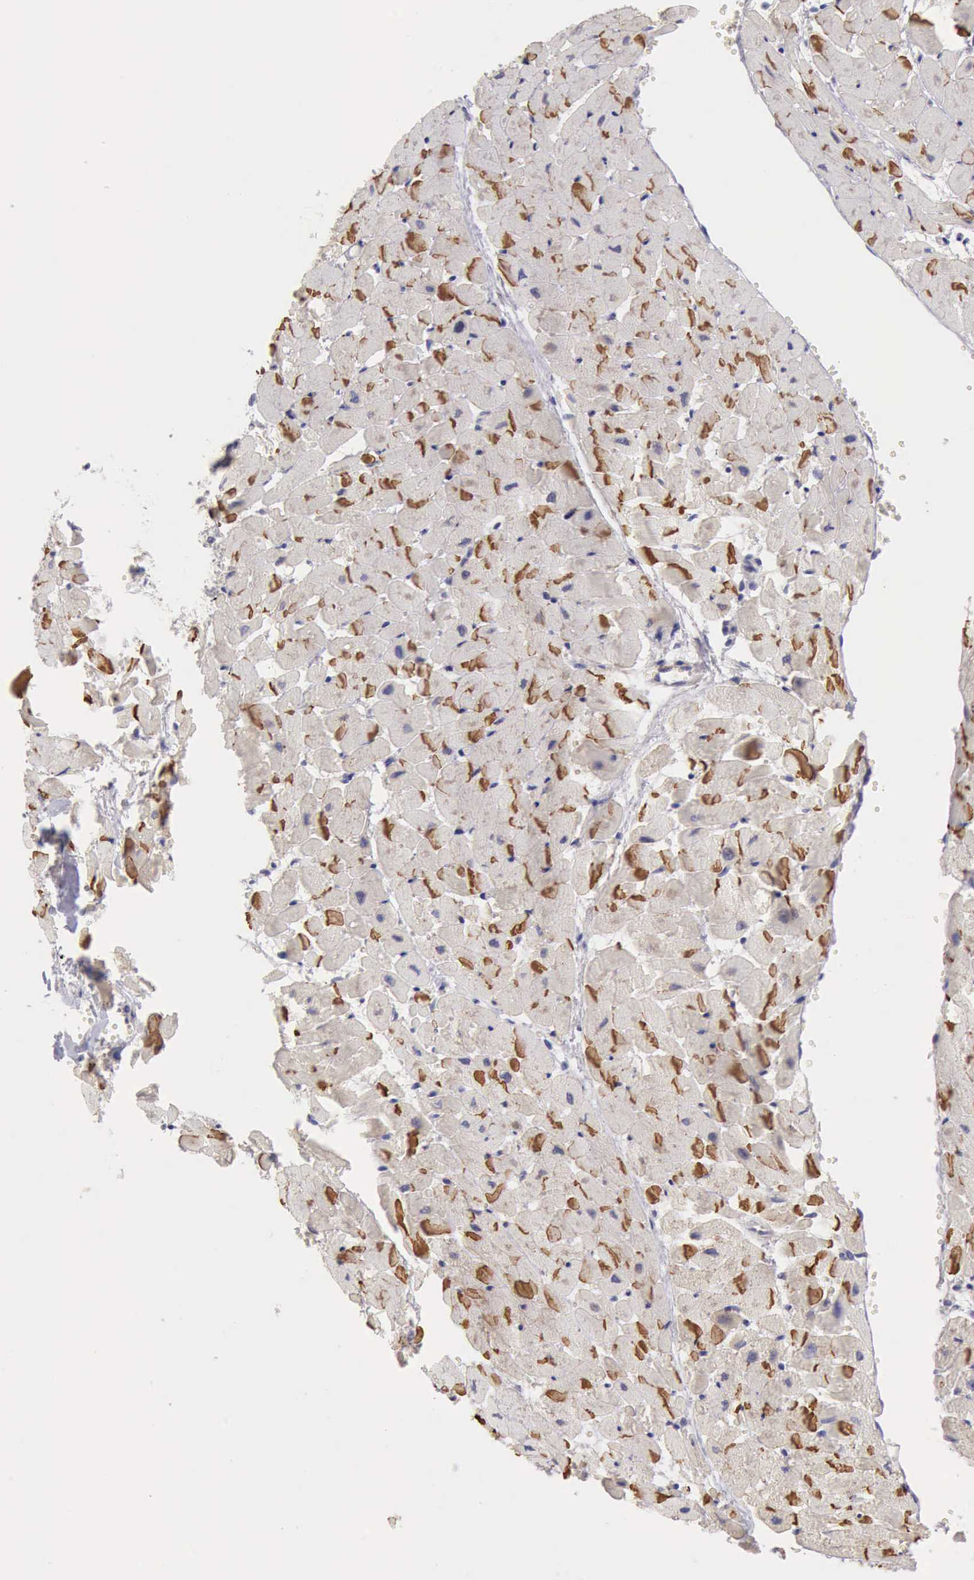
{"staining": {"intensity": "moderate", "quantity": "25%-75%", "location": "cytoplasmic/membranous"}, "tissue": "heart muscle", "cell_type": "Cardiomyocytes", "image_type": "normal", "snomed": [{"axis": "morphology", "description": "Normal tissue, NOS"}, {"axis": "topography", "description": "Heart"}], "caption": "Immunohistochemical staining of benign human heart muscle shows 25%-75% levels of moderate cytoplasmic/membranous protein expression in approximately 25%-75% of cardiomyocytes.", "gene": "KCND1", "patient": {"sex": "female", "age": 19}}